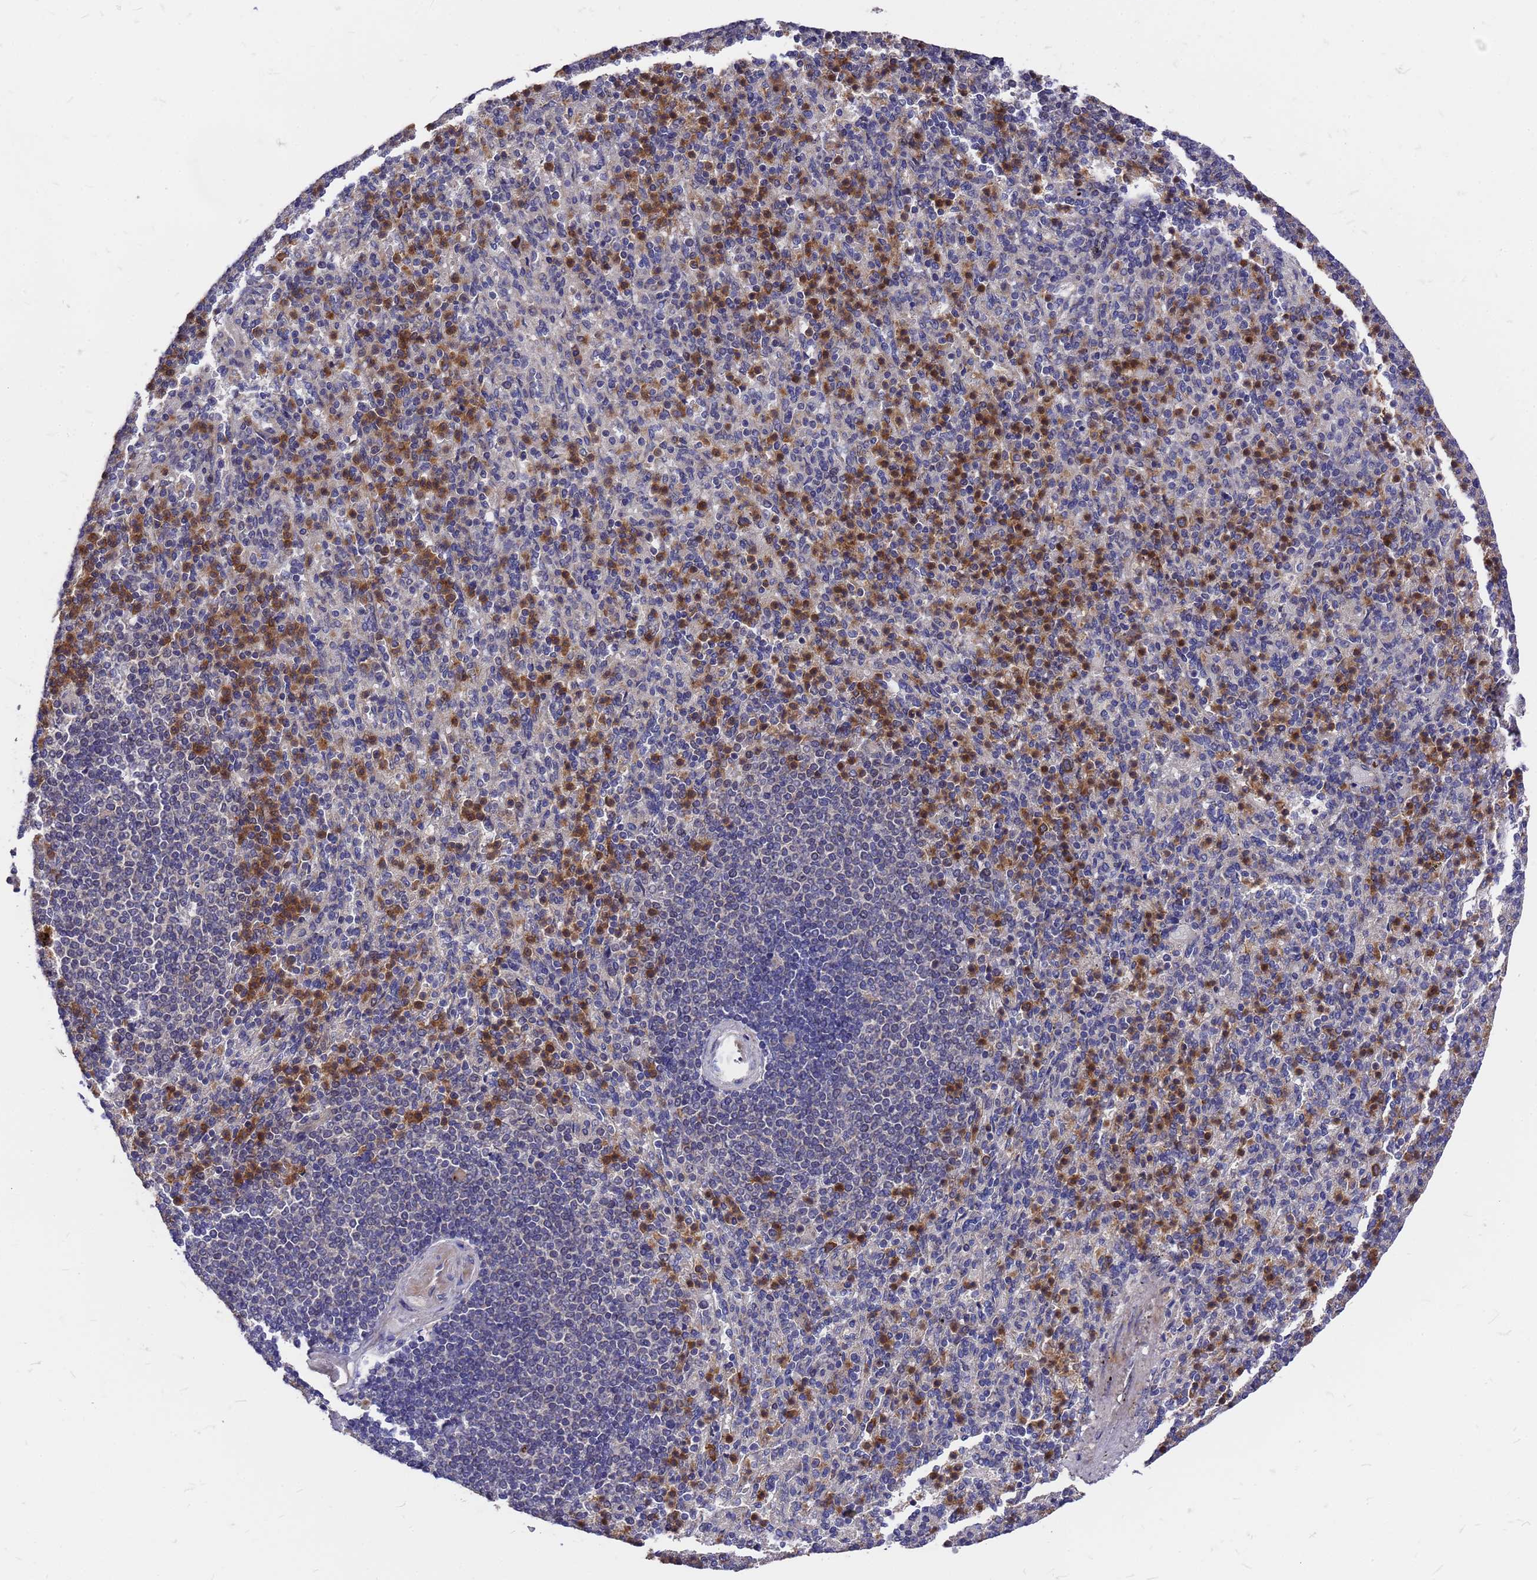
{"staining": {"intensity": "moderate", "quantity": "25%-75%", "location": "cytoplasmic/membranous"}, "tissue": "spleen", "cell_type": "Cells in red pulp", "image_type": "normal", "snomed": [{"axis": "morphology", "description": "Normal tissue, NOS"}, {"axis": "topography", "description": "Spleen"}], "caption": "Human spleen stained with a brown dye exhibits moderate cytoplasmic/membranous positive expression in approximately 25%-75% of cells in red pulp.", "gene": "ZNF717", "patient": {"sex": "female", "age": 74}}